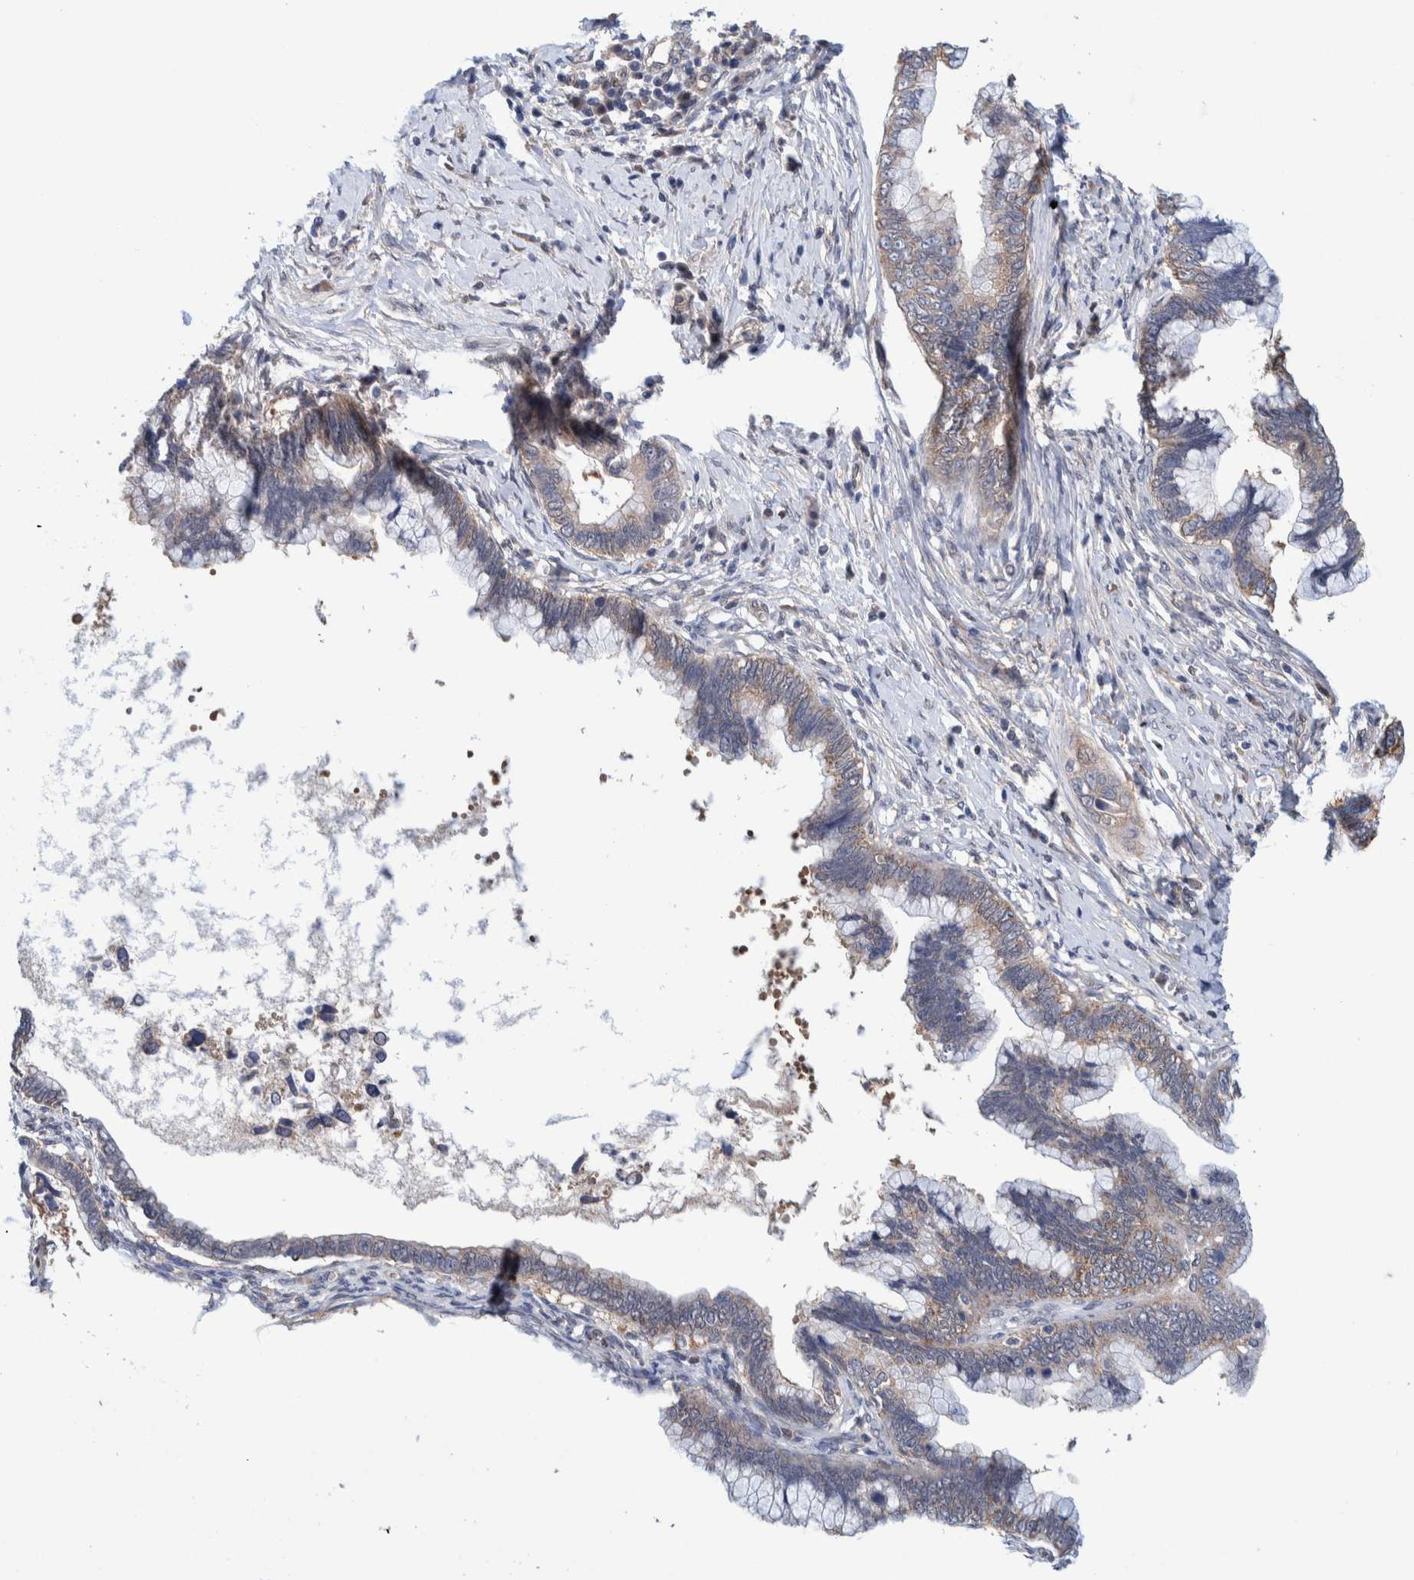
{"staining": {"intensity": "weak", "quantity": "<25%", "location": "cytoplasmic/membranous"}, "tissue": "cervical cancer", "cell_type": "Tumor cells", "image_type": "cancer", "snomed": [{"axis": "morphology", "description": "Adenocarcinoma, NOS"}, {"axis": "topography", "description": "Cervix"}], "caption": "Human cervical cancer (adenocarcinoma) stained for a protein using immunohistochemistry (IHC) demonstrates no staining in tumor cells.", "gene": "PFAS", "patient": {"sex": "female", "age": 44}}